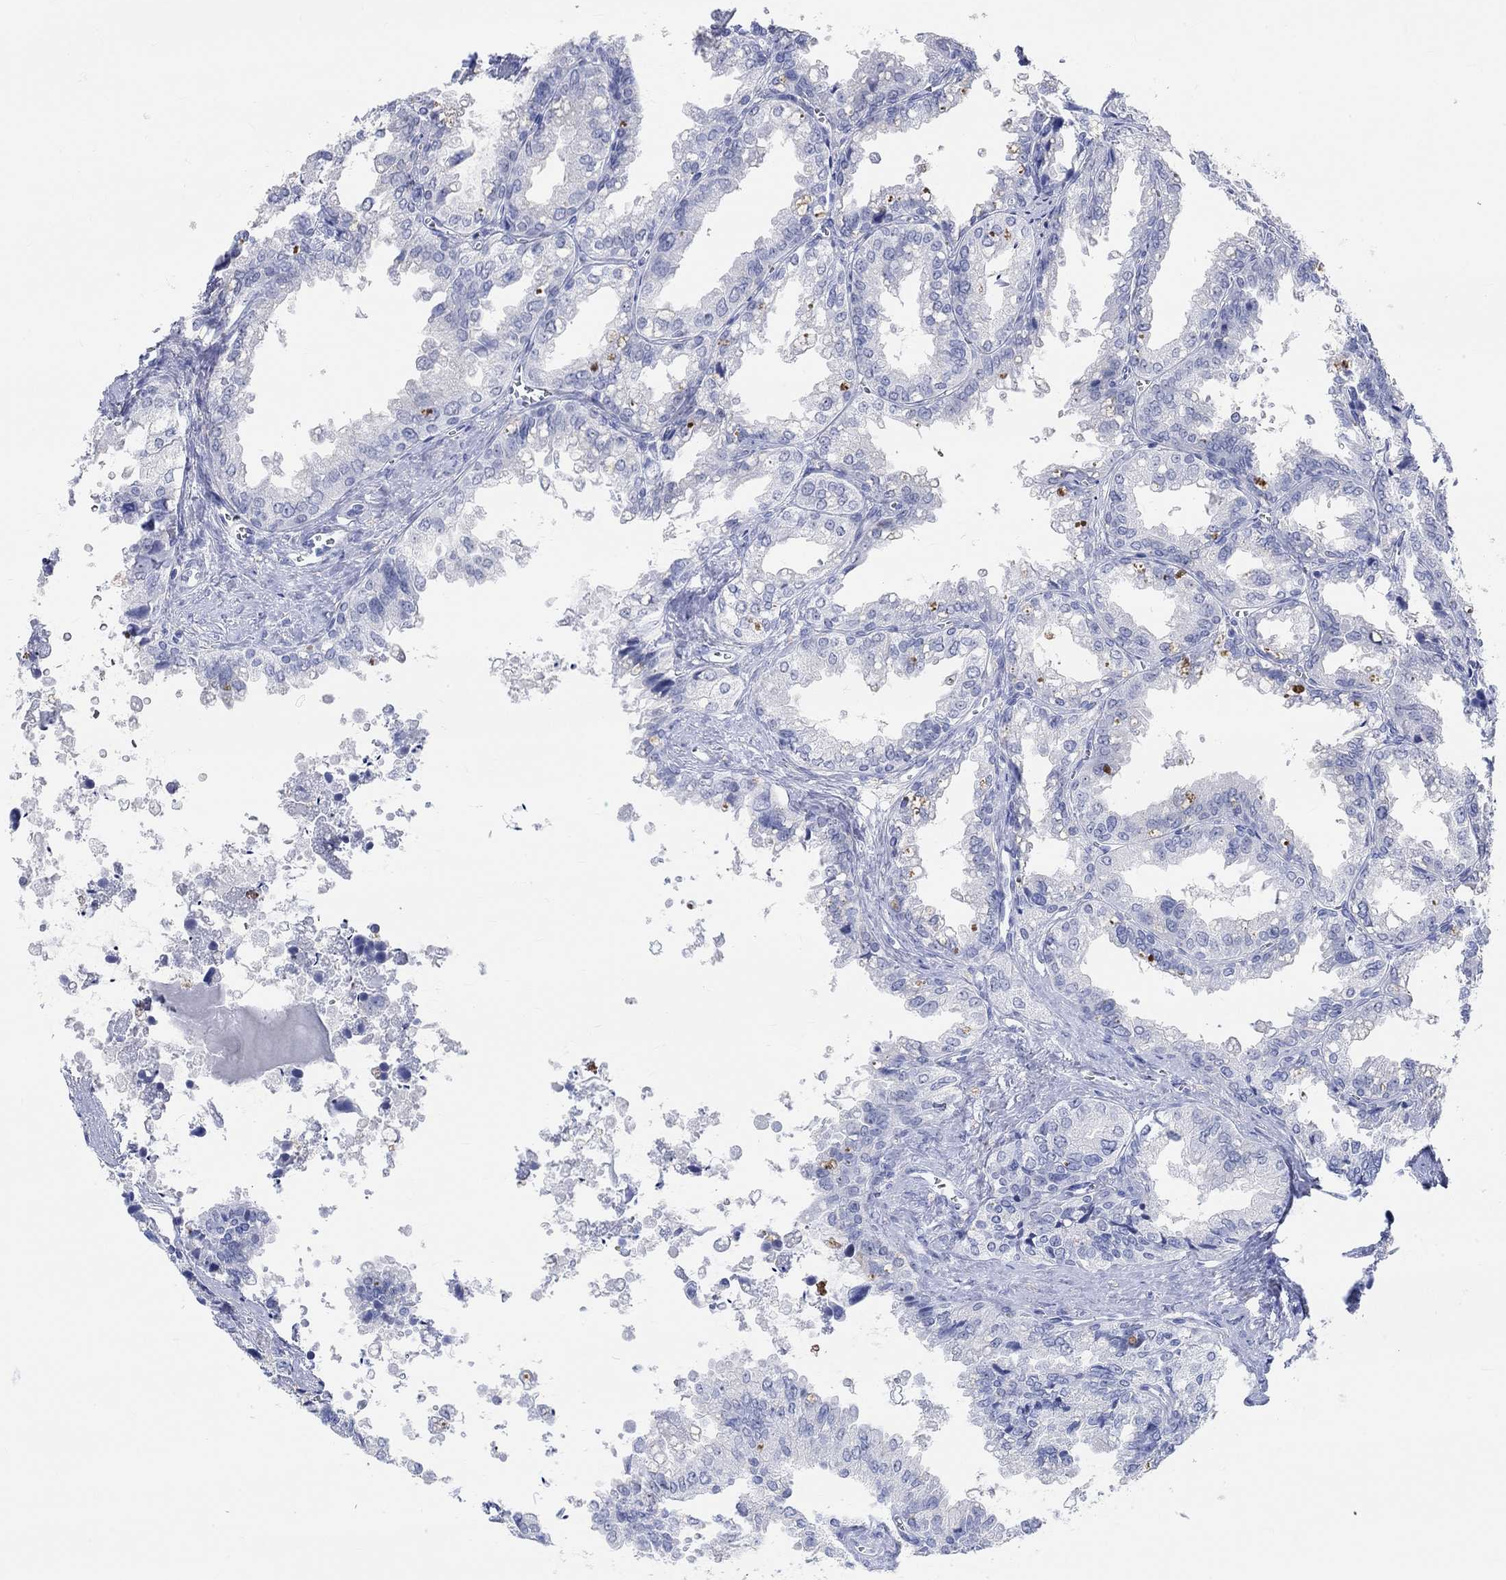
{"staining": {"intensity": "negative", "quantity": "none", "location": "none"}, "tissue": "seminal vesicle", "cell_type": "Glandular cells", "image_type": "normal", "snomed": [{"axis": "morphology", "description": "Normal tissue, NOS"}, {"axis": "topography", "description": "Seminal veicle"}], "caption": "Immunohistochemistry of normal seminal vesicle shows no positivity in glandular cells. The staining is performed using DAB (3,3'-diaminobenzidine) brown chromogen with nuclei counter-stained in using hematoxylin.", "gene": "GRIA3", "patient": {"sex": "male", "age": 67}}